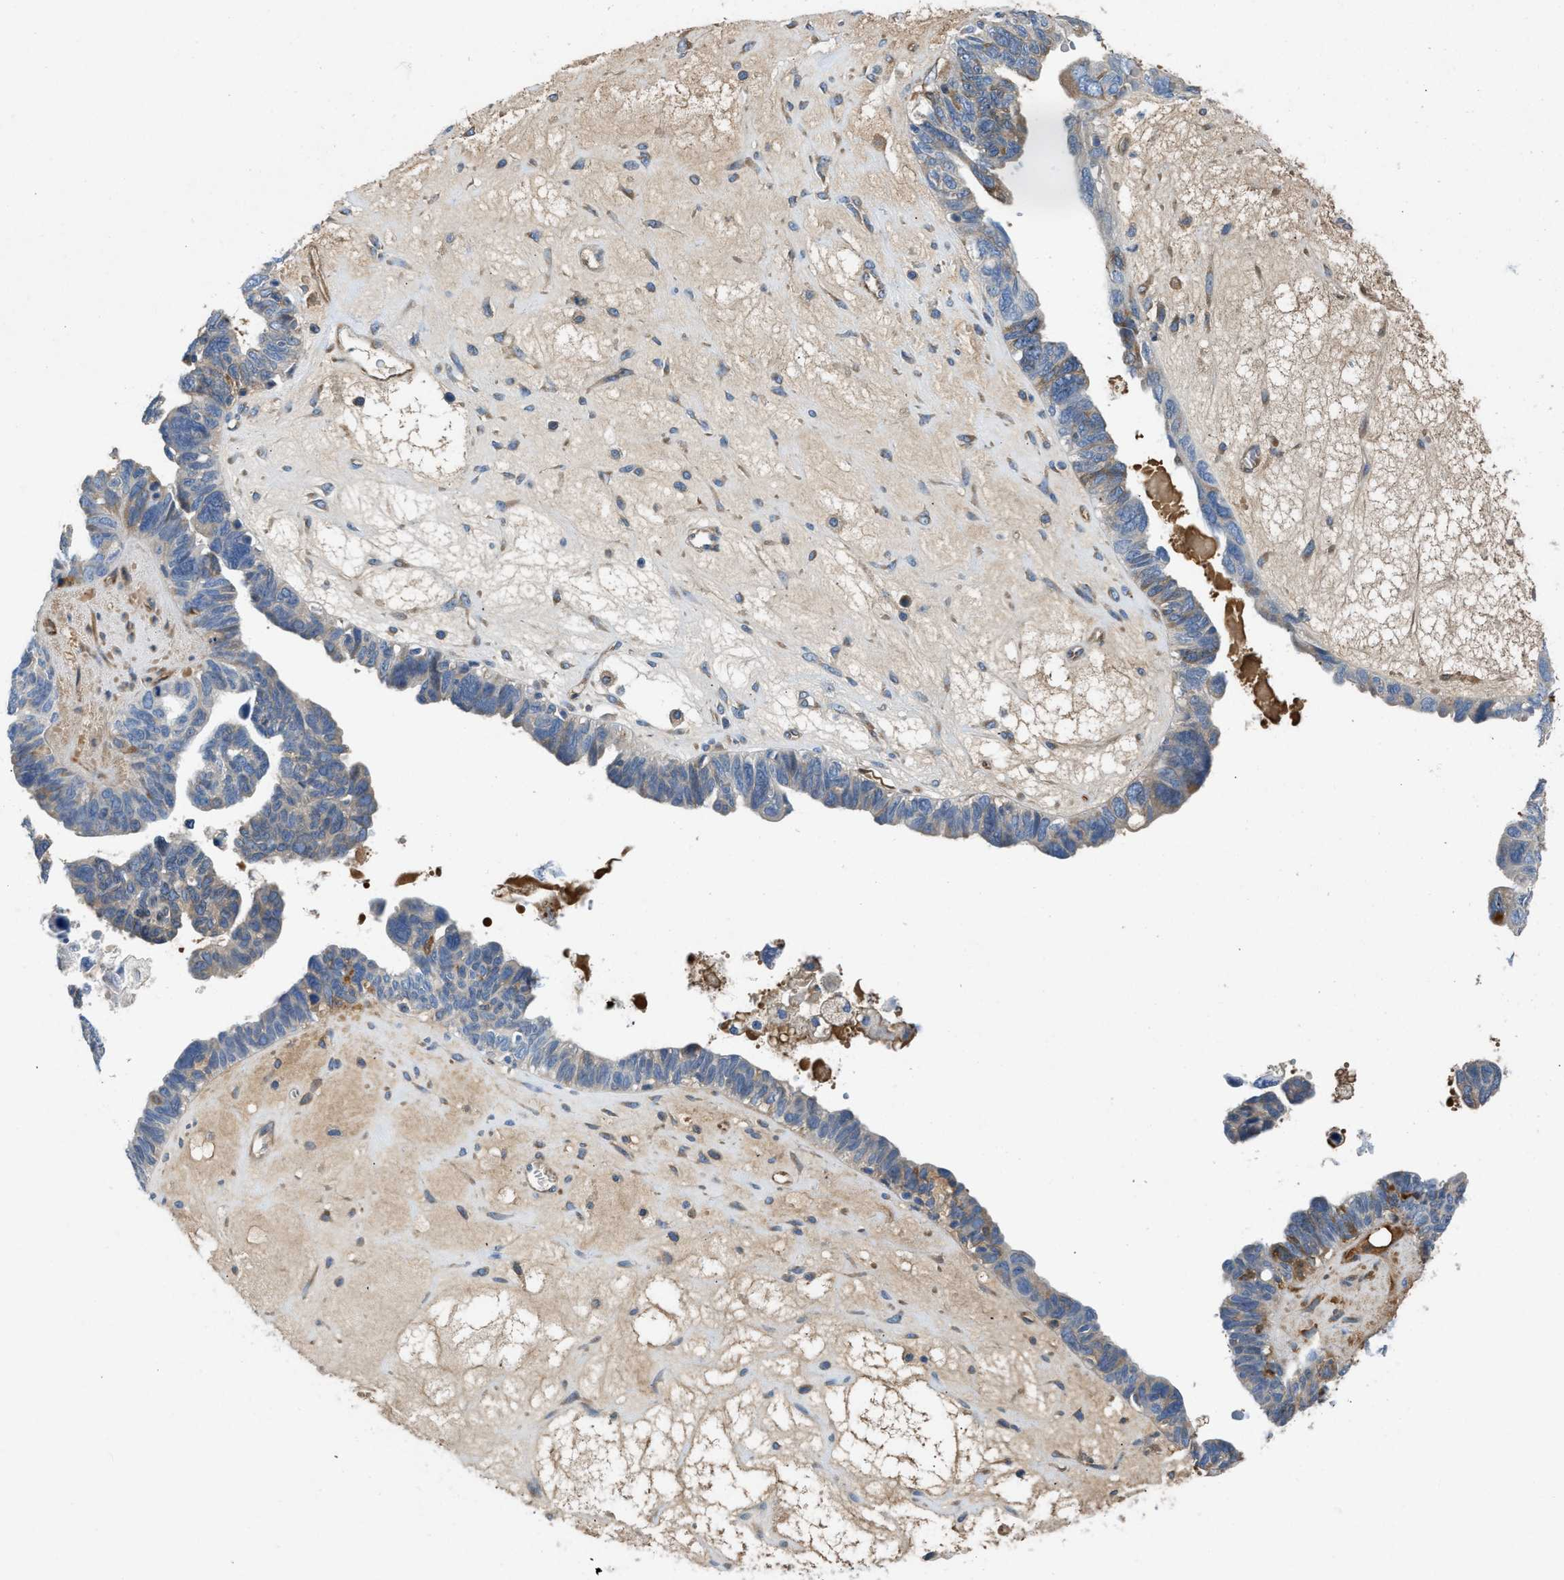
{"staining": {"intensity": "weak", "quantity": "<25%", "location": "cytoplasmic/membranous"}, "tissue": "ovarian cancer", "cell_type": "Tumor cells", "image_type": "cancer", "snomed": [{"axis": "morphology", "description": "Cystadenocarcinoma, serous, NOS"}, {"axis": "topography", "description": "Ovary"}], "caption": "A histopathology image of human ovarian cancer is negative for staining in tumor cells. (DAB (3,3'-diaminobenzidine) IHC, high magnification).", "gene": "GGCX", "patient": {"sex": "female", "age": 79}}